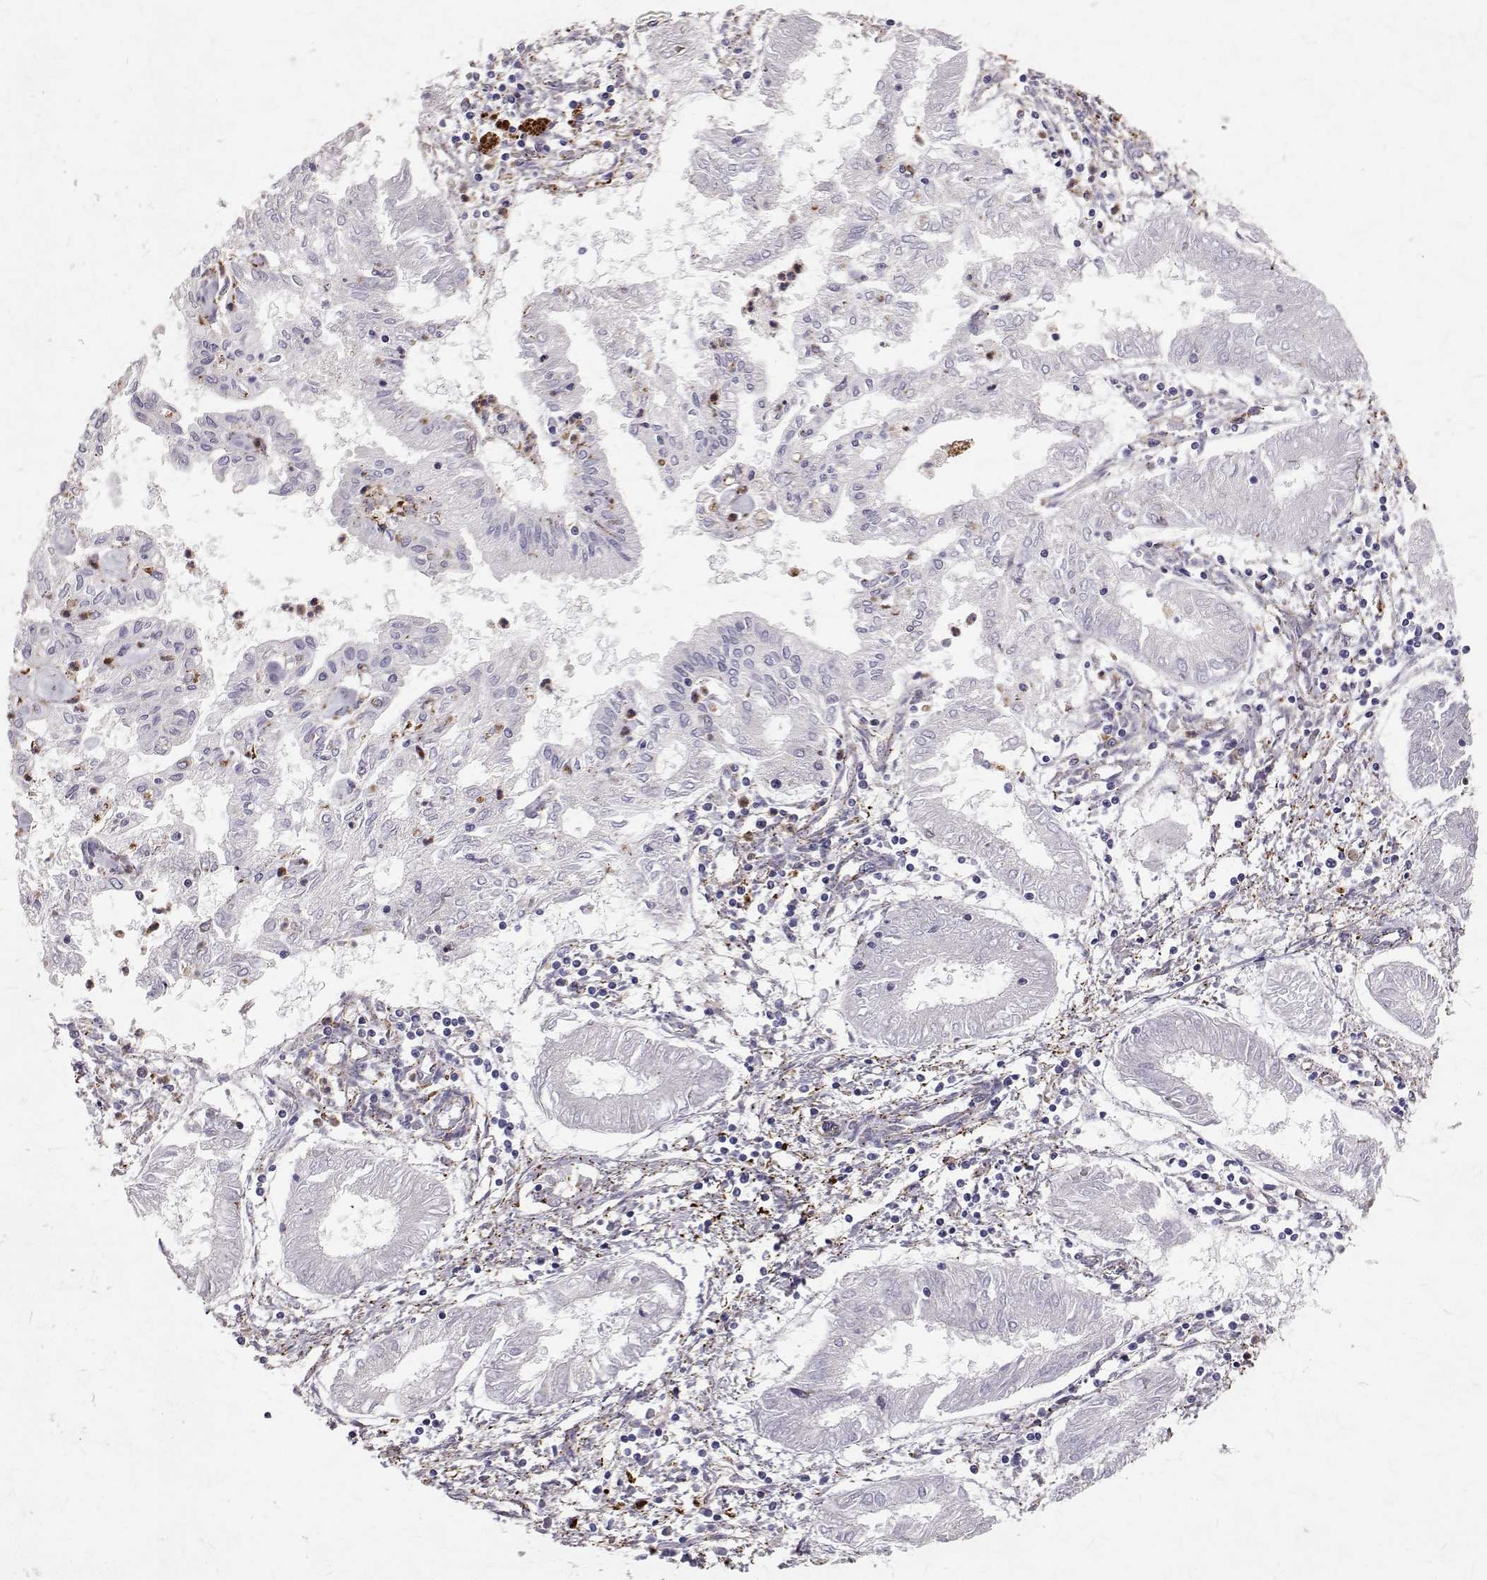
{"staining": {"intensity": "negative", "quantity": "none", "location": "none"}, "tissue": "endometrial cancer", "cell_type": "Tumor cells", "image_type": "cancer", "snomed": [{"axis": "morphology", "description": "Adenocarcinoma, NOS"}, {"axis": "topography", "description": "Endometrium"}], "caption": "Tumor cells are negative for protein expression in human endometrial adenocarcinoma. Nuclei are stained in blue.", "gene": "TPP1", "patient": {"sex": "female", "age": 68}}